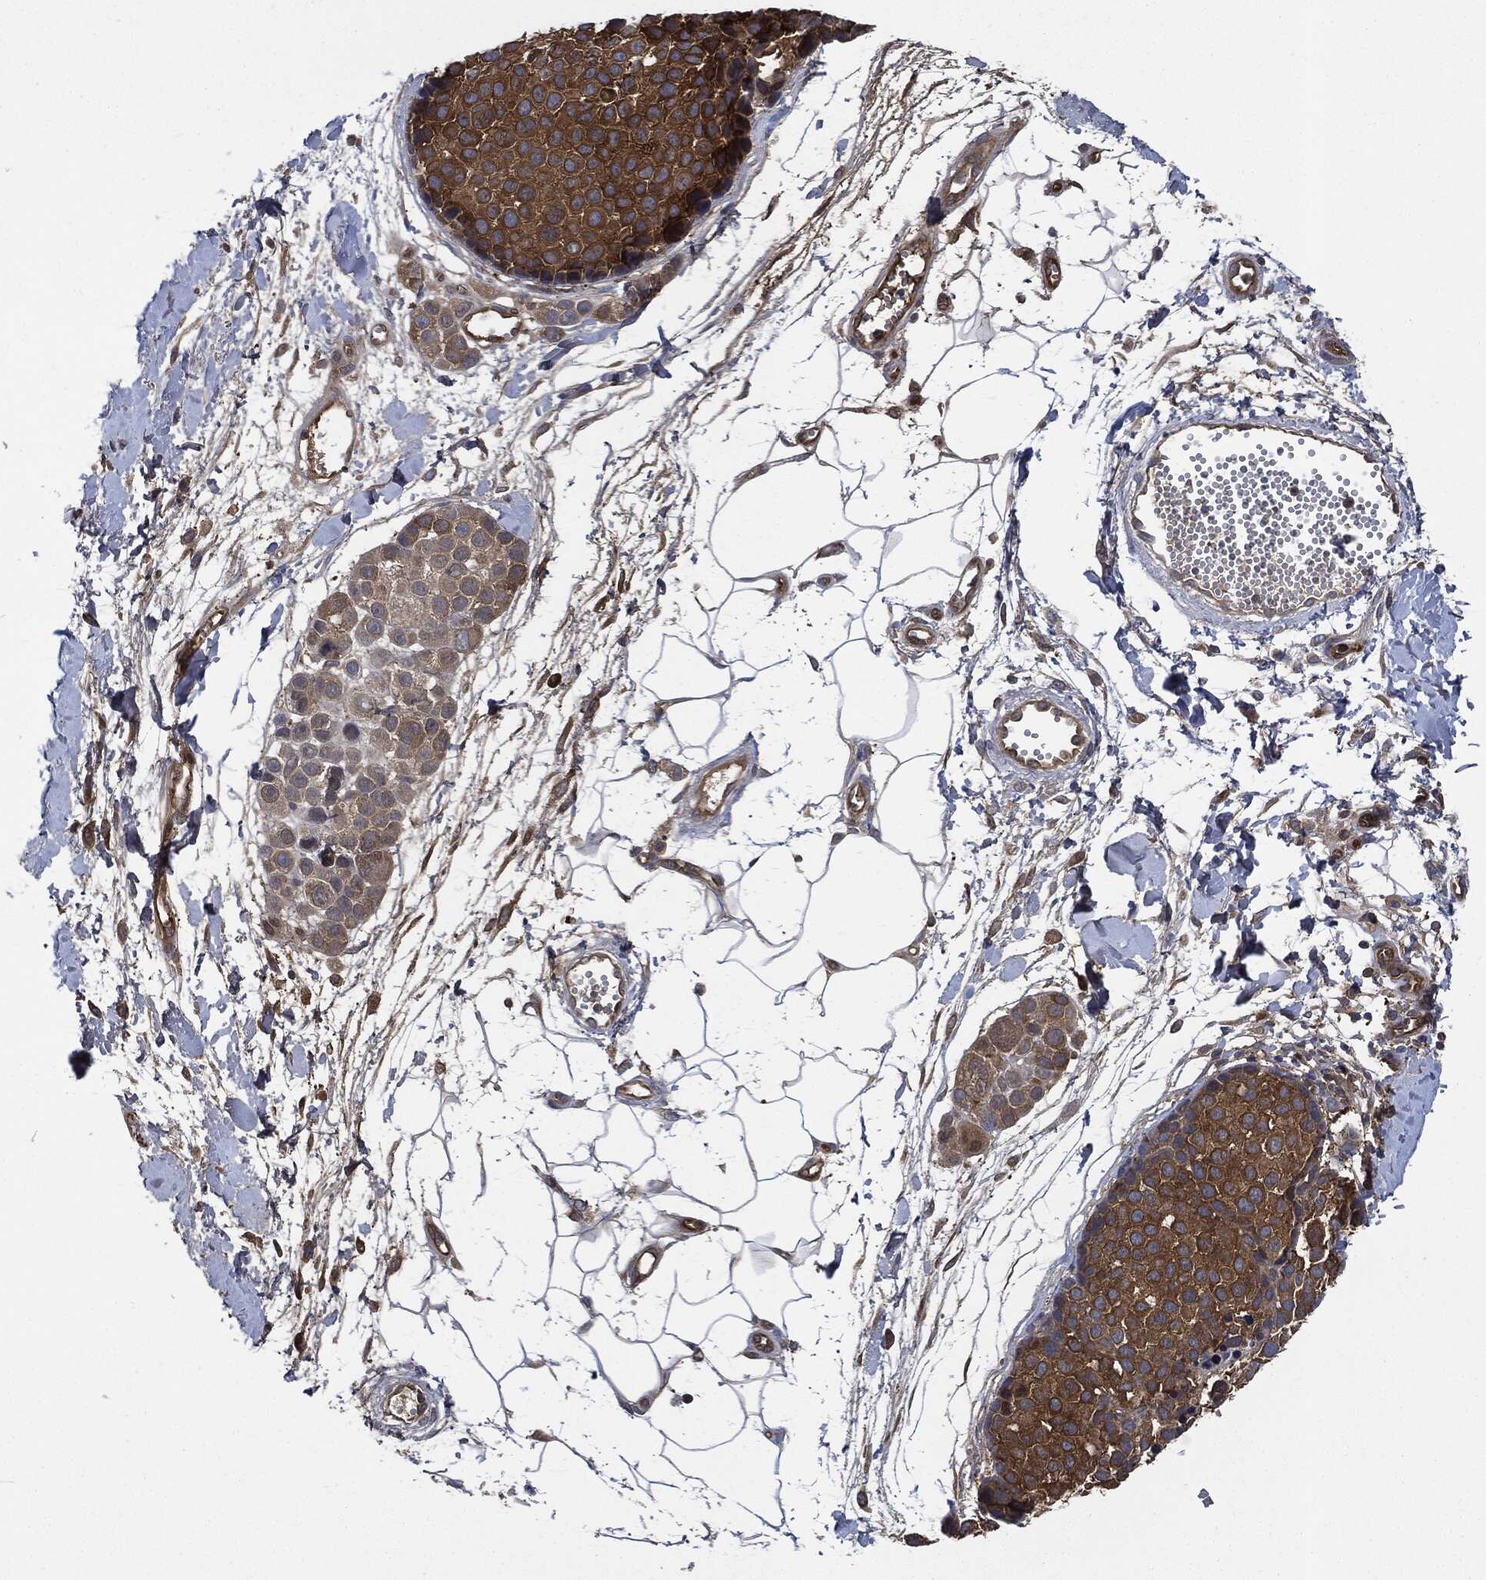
{"staining": {"intensity": "strong", "quantity": ">75%", "location": "cytoplasmic/membranous"}, "tissue": "melanoma", "cell_type": "Tumor cells", "image_type": "cancer", "snomed": [{"axis": "morphology", "description": "Malignant melanoma, NOS"}, {"axis": "topography", "description": "Skin"}], "caption": "Protein expression analysis of malignant melanoma demonstrates strong cytoplasmic/membranous expression in about >75% of tumor cells.", "gene": "XPNPEP1", "patient": {"sex": "female", "age": 86}}